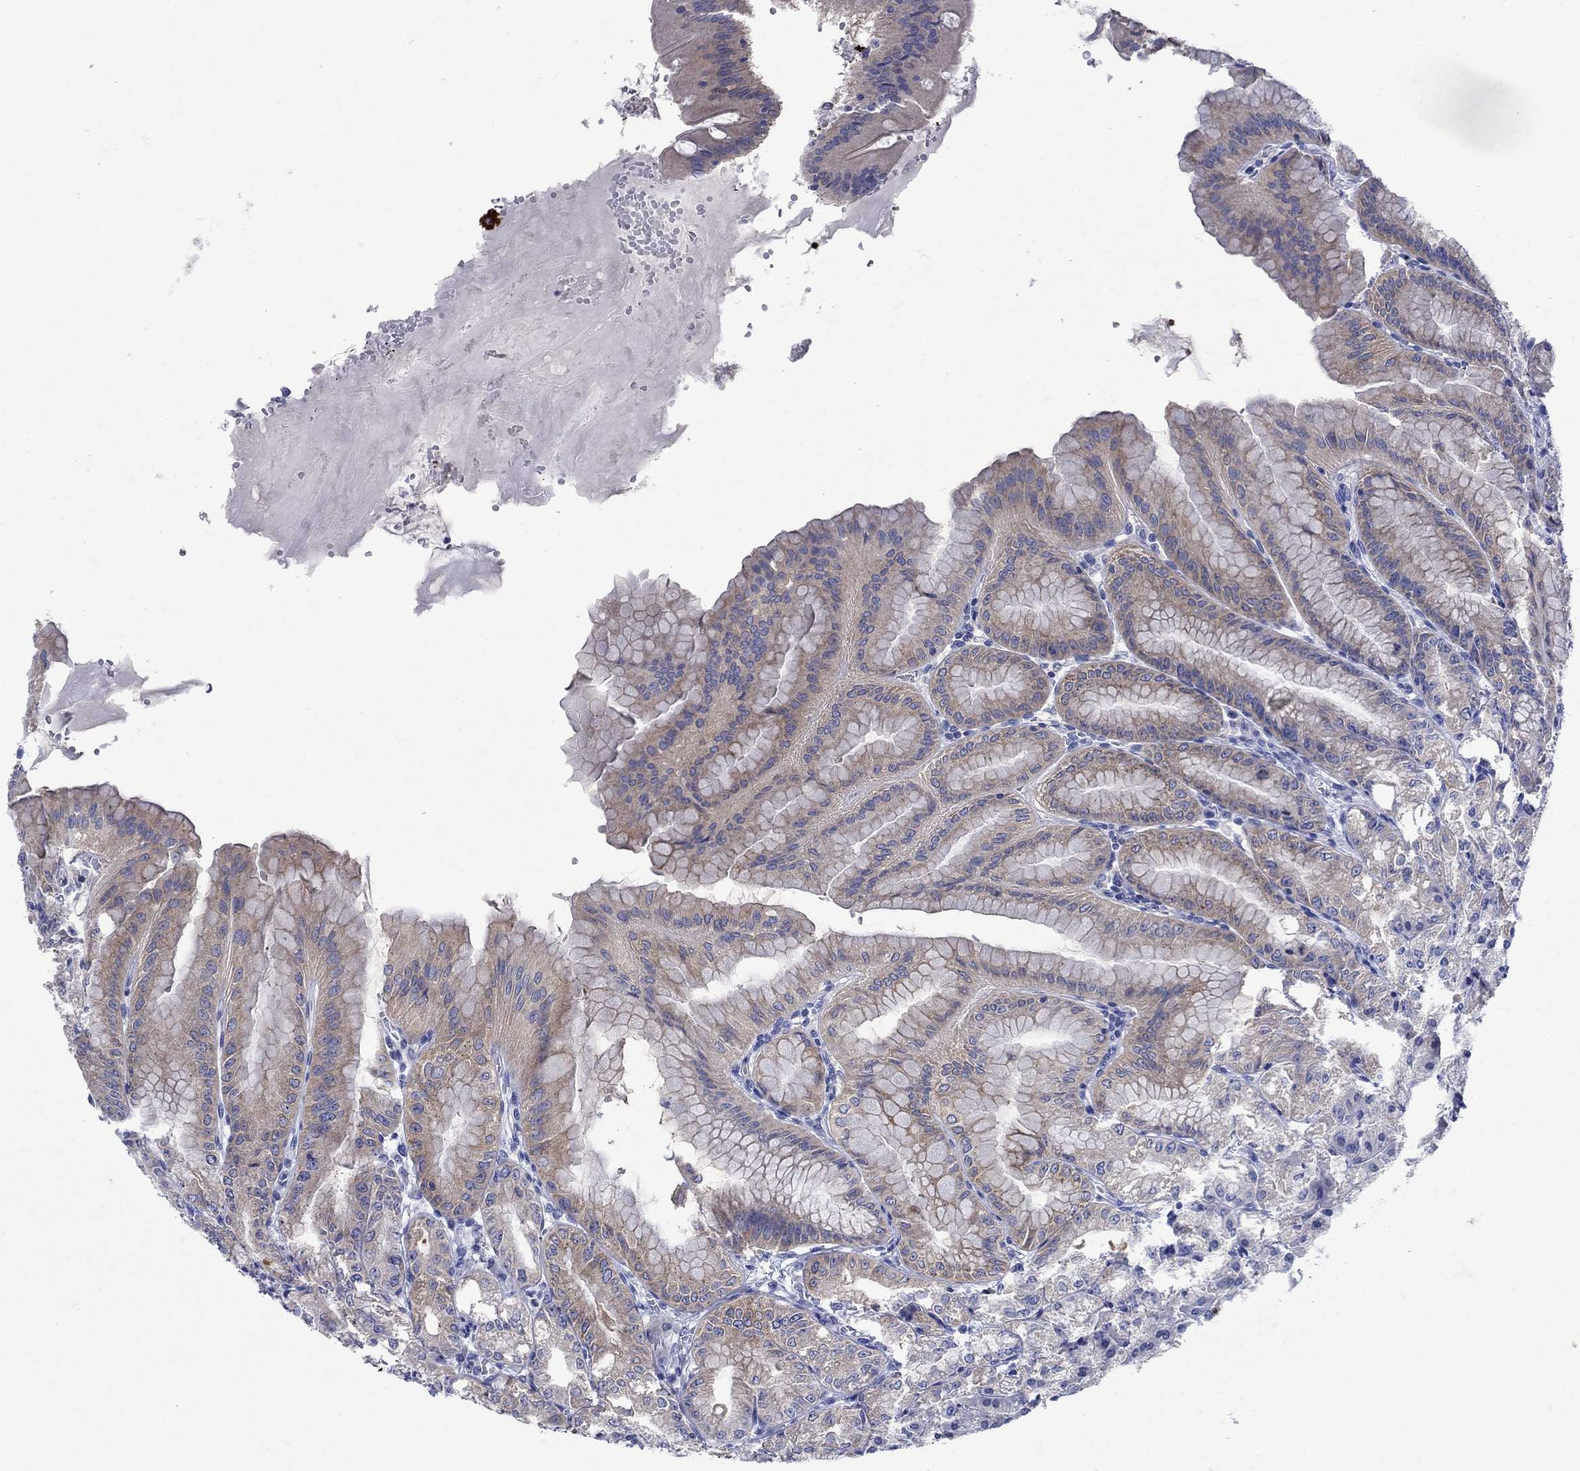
{"staining": {"intensity": "strong", "quantity": "<25%", "location": "cytoplasmic/membranous"}, "tissue": "stomach", "cell_type": "Glandular cells", "image_type": "normal", "snomed": [{"axis": "morphology", "description": "Normal tissue, NOS"}, {"axis": "topography", "description": "Stomach"}], "caption": "A micrograph showing strong cytoplasmic/membranous staining in about <25% of glandular cells in benign stomach, as visualized by brown immunohistochemical staining.", "gene": "SULT2B1", "patient": {"sex": "male", "age": 71}}